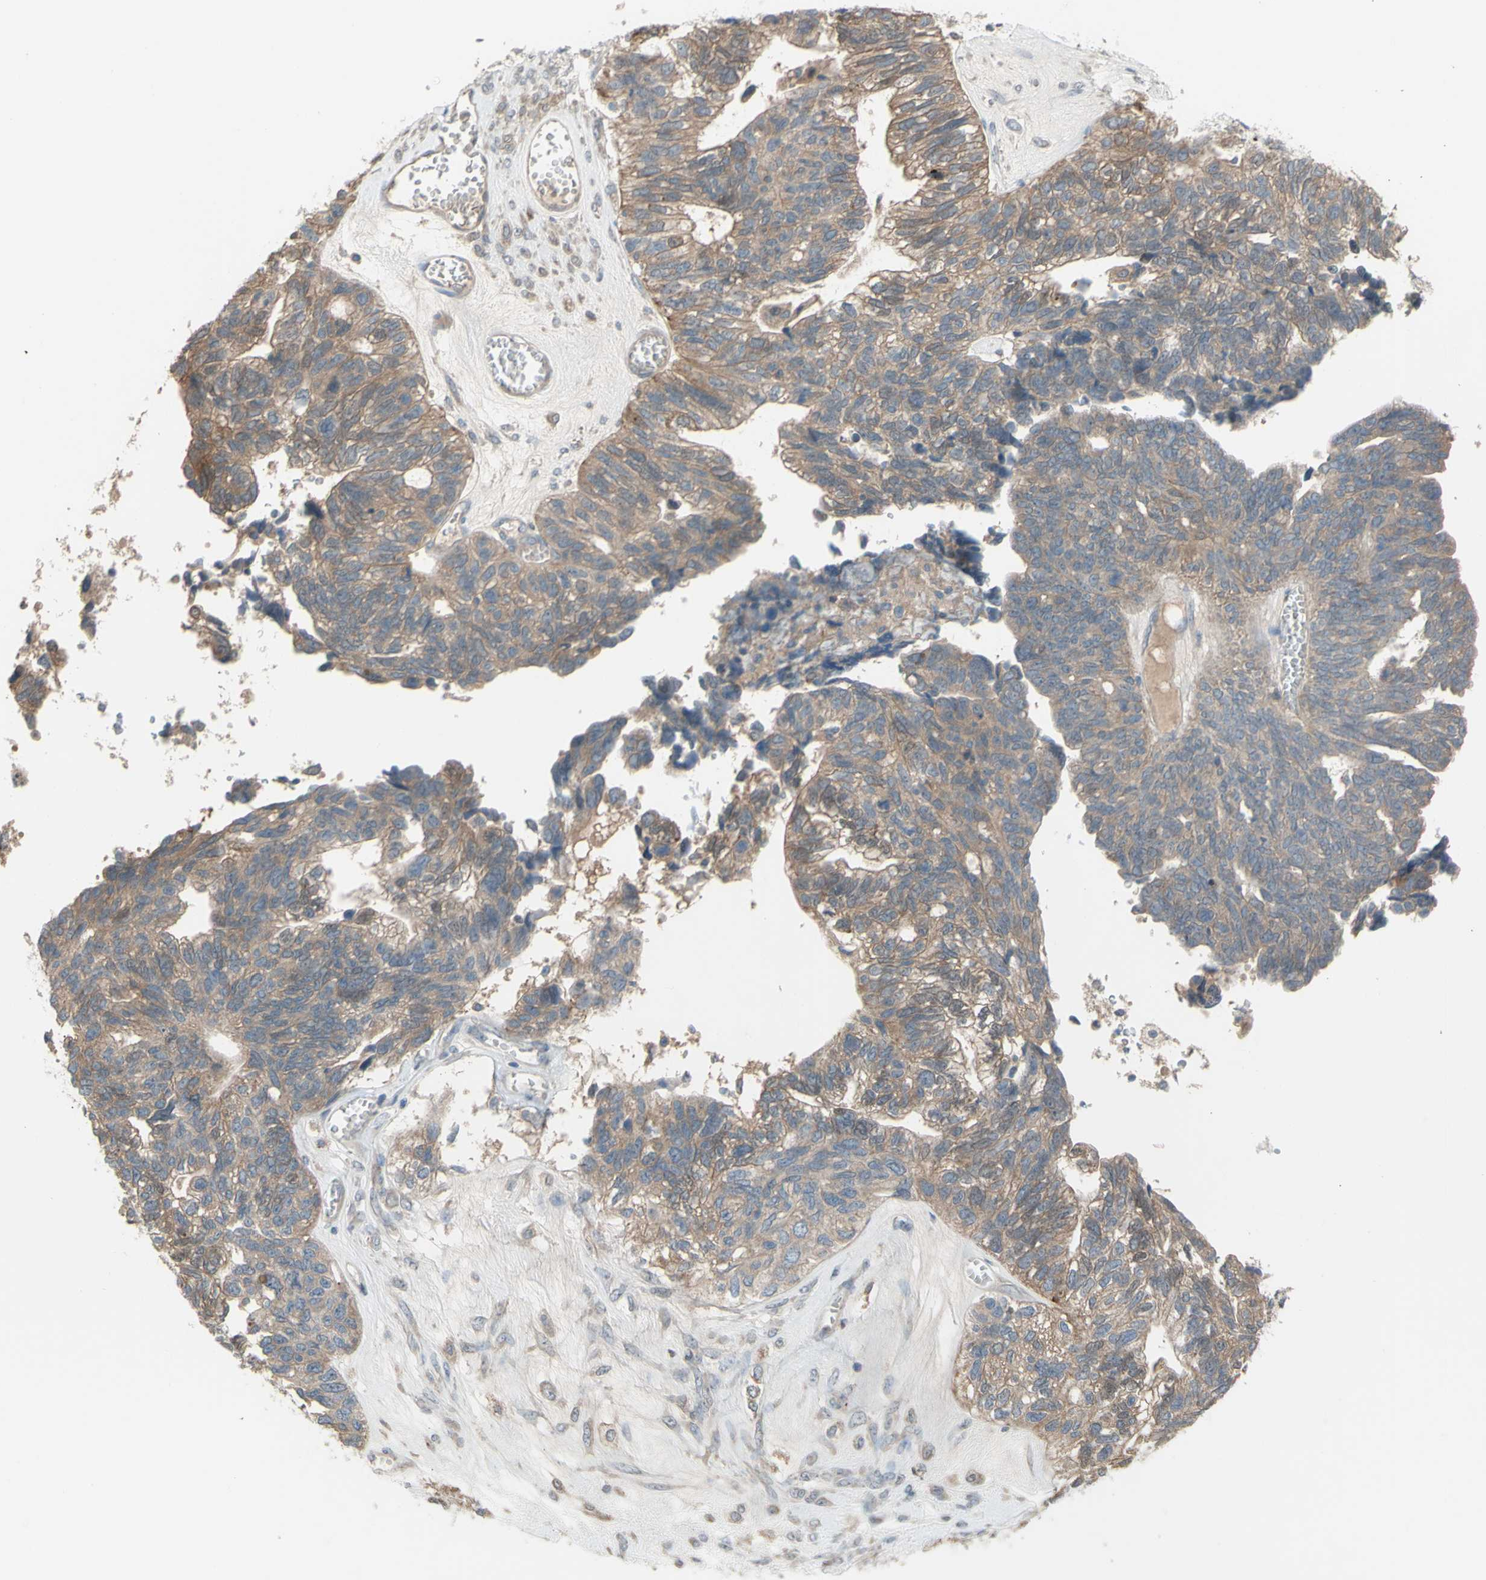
{"staining": {"intensity": "moderate", "quantity": ">75%", "location": "cytoplasmic/membranous"}, "tissue": "ovarian cancer", "cell_type": "Tumor cells", "image_type": "cancer", "snomed": [{"axis": "morphology", "description": "Cystadenocarcinoma, serous, NOS"}, {"axis": "topography", "description": "Ovary"}], "caption": "Human ovarian cancer (serous cystadenocarcinoma) stained with a protein marker shows moderate staining in tumor cells.", "gene": "AFP", "patient": {"sex": "female", "age": 79}}